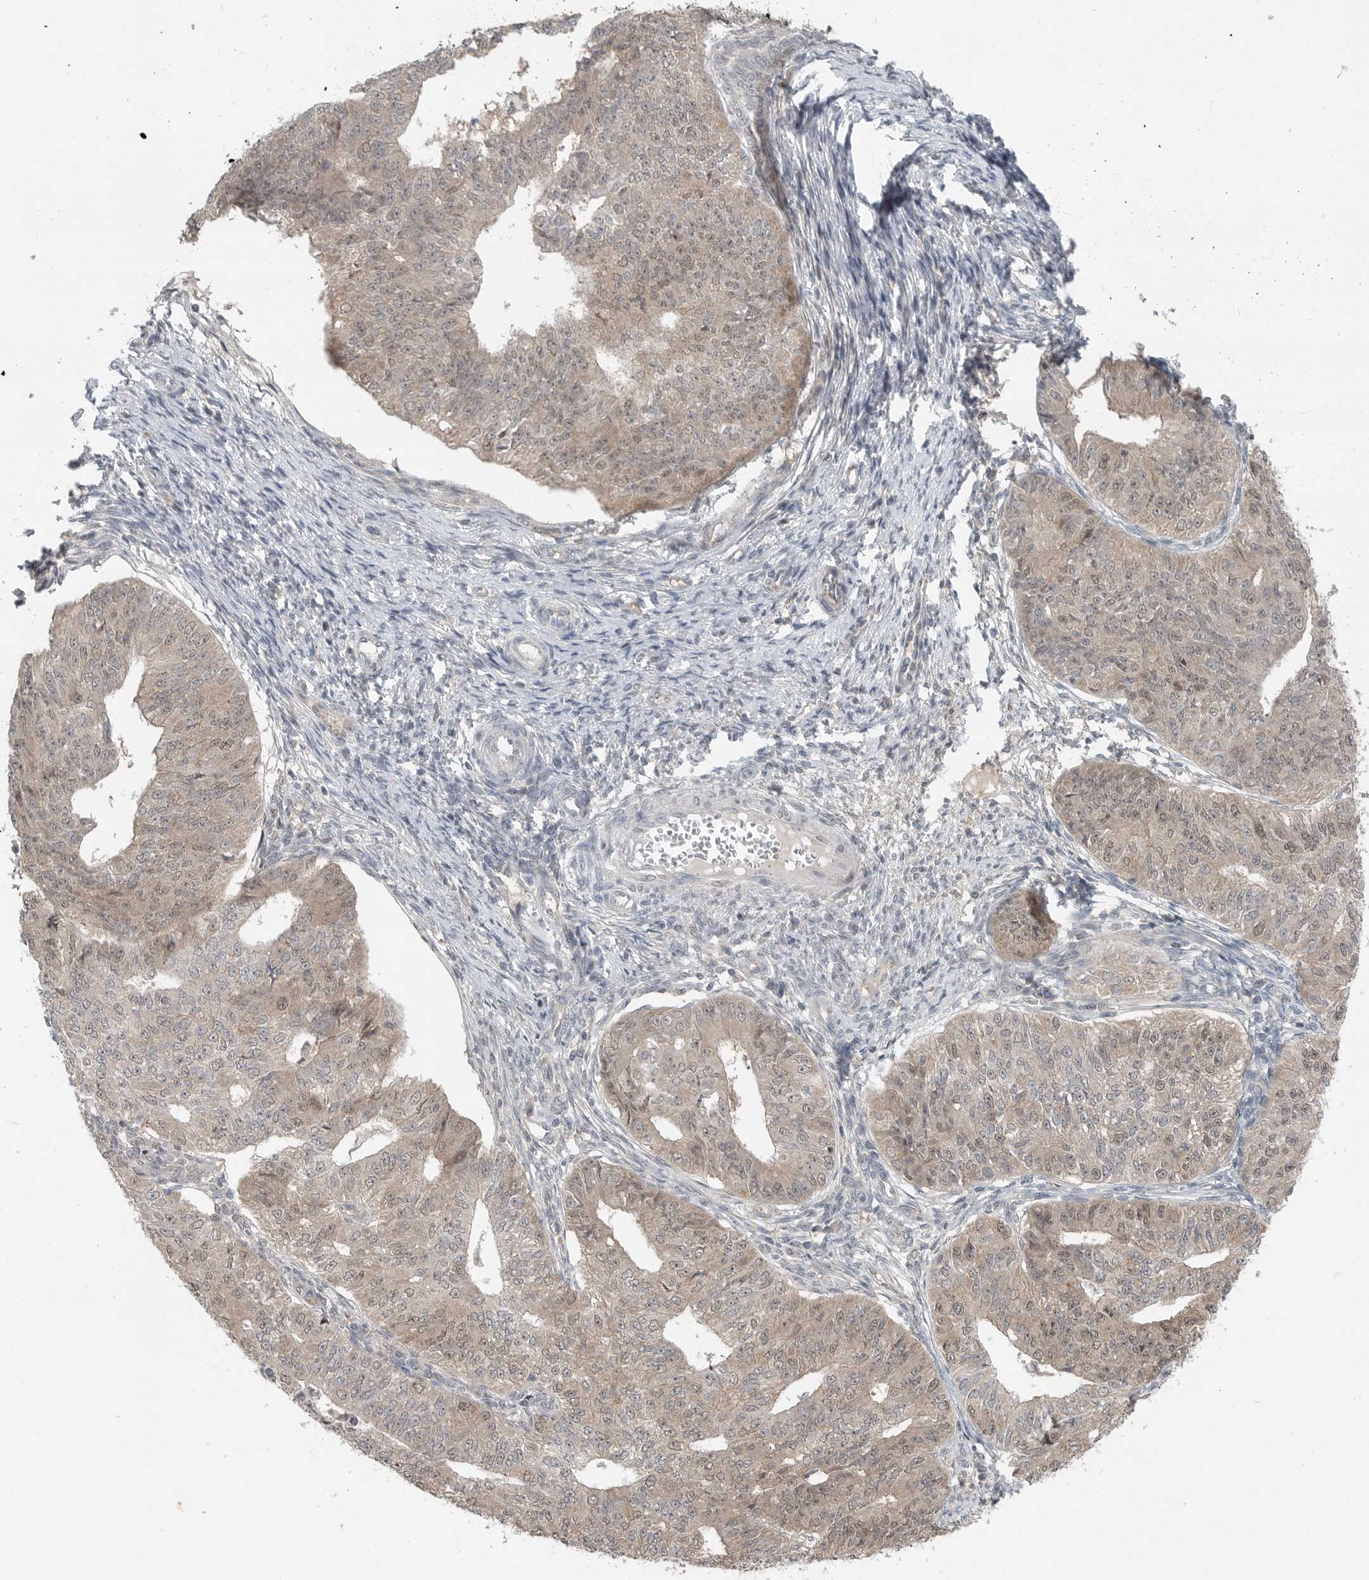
{"staining": {"intensity": "weak", "quantity": ">75%", "location": "cytoplasmic/membranous,nuclear"}, "tissue": "endometrial cancer", "cell_type": "Tumor cells", "image_type": "cancer", "snomed": [{"axis": "morphology", "description": "Adenocarcinoma, NOS"}, {"axis": "topography", "description": "Endometrium"}], "caption": "This photomicrograph exhibits immunohistochemistry staining of endometrial cancer (adenocarcinoma), with low weak cytoplasmic/membranous and nuclear staining in approximately >75% of tumor cells.", "gene": "MFAP3L", "patient": {"sex": "female", "age": 32}}